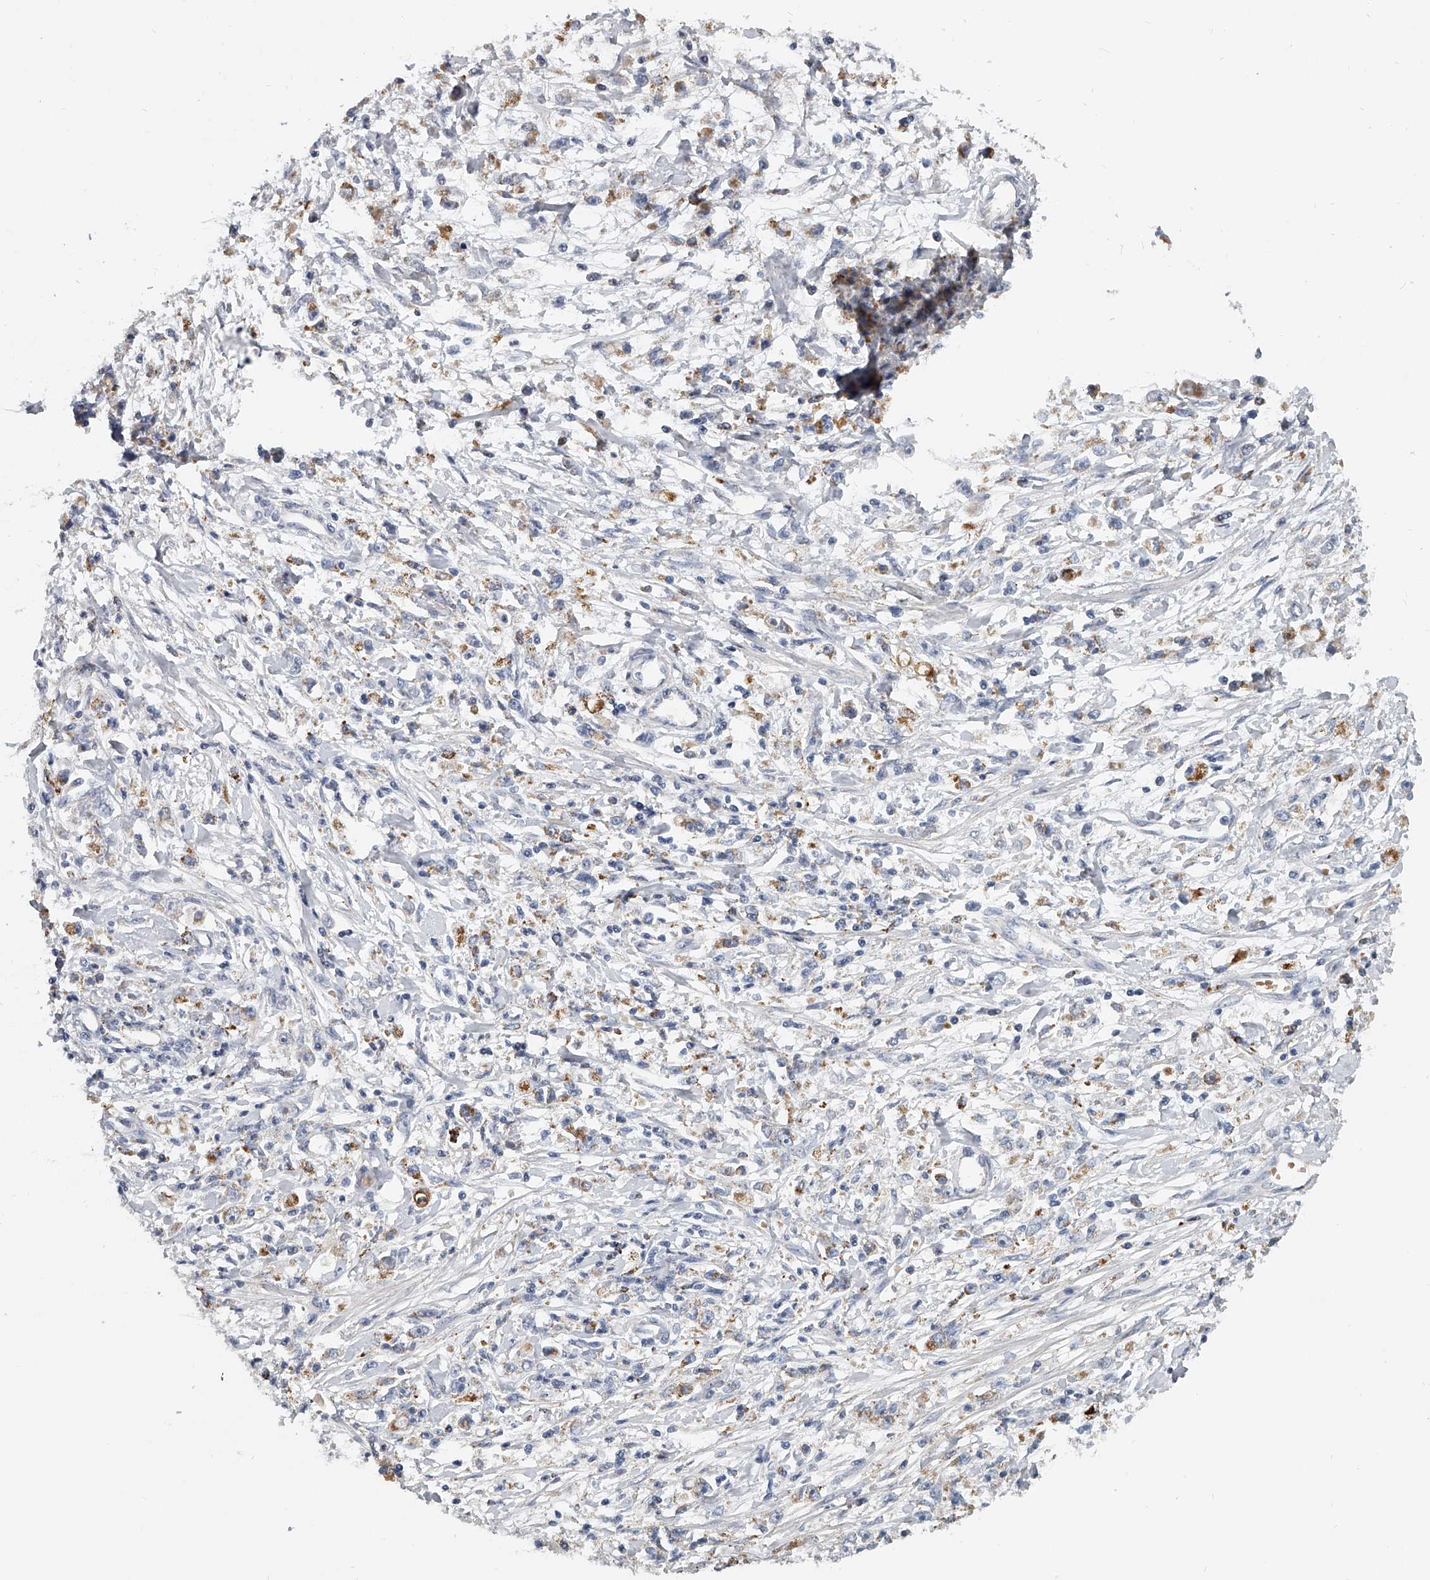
{"staining": {"intensity": "moderate", "quantity": "<25%", "location": "cytoplasmic/membranous"}, "tissue": "stomach cancer", "cell_type": "Tumor cells", "image_type": "cancer", "snomed": [{"axis": "morphology", "description": "Adenocarcinoma, NOS"}, {"axis": "topography", "description": "Stomach"}], "caption": "Protein staining demonstrates moderate cytoplasmic/membranous expression in about <25% of tumor cells in stomach cancer (adenocarcinoma). (Stains: DAB in brown, nuclei in blue, Microscopy: brightfield microscopy at high magnification).", "gene": "KLHL7", "patient": {"sex": "female", "age": 59}}